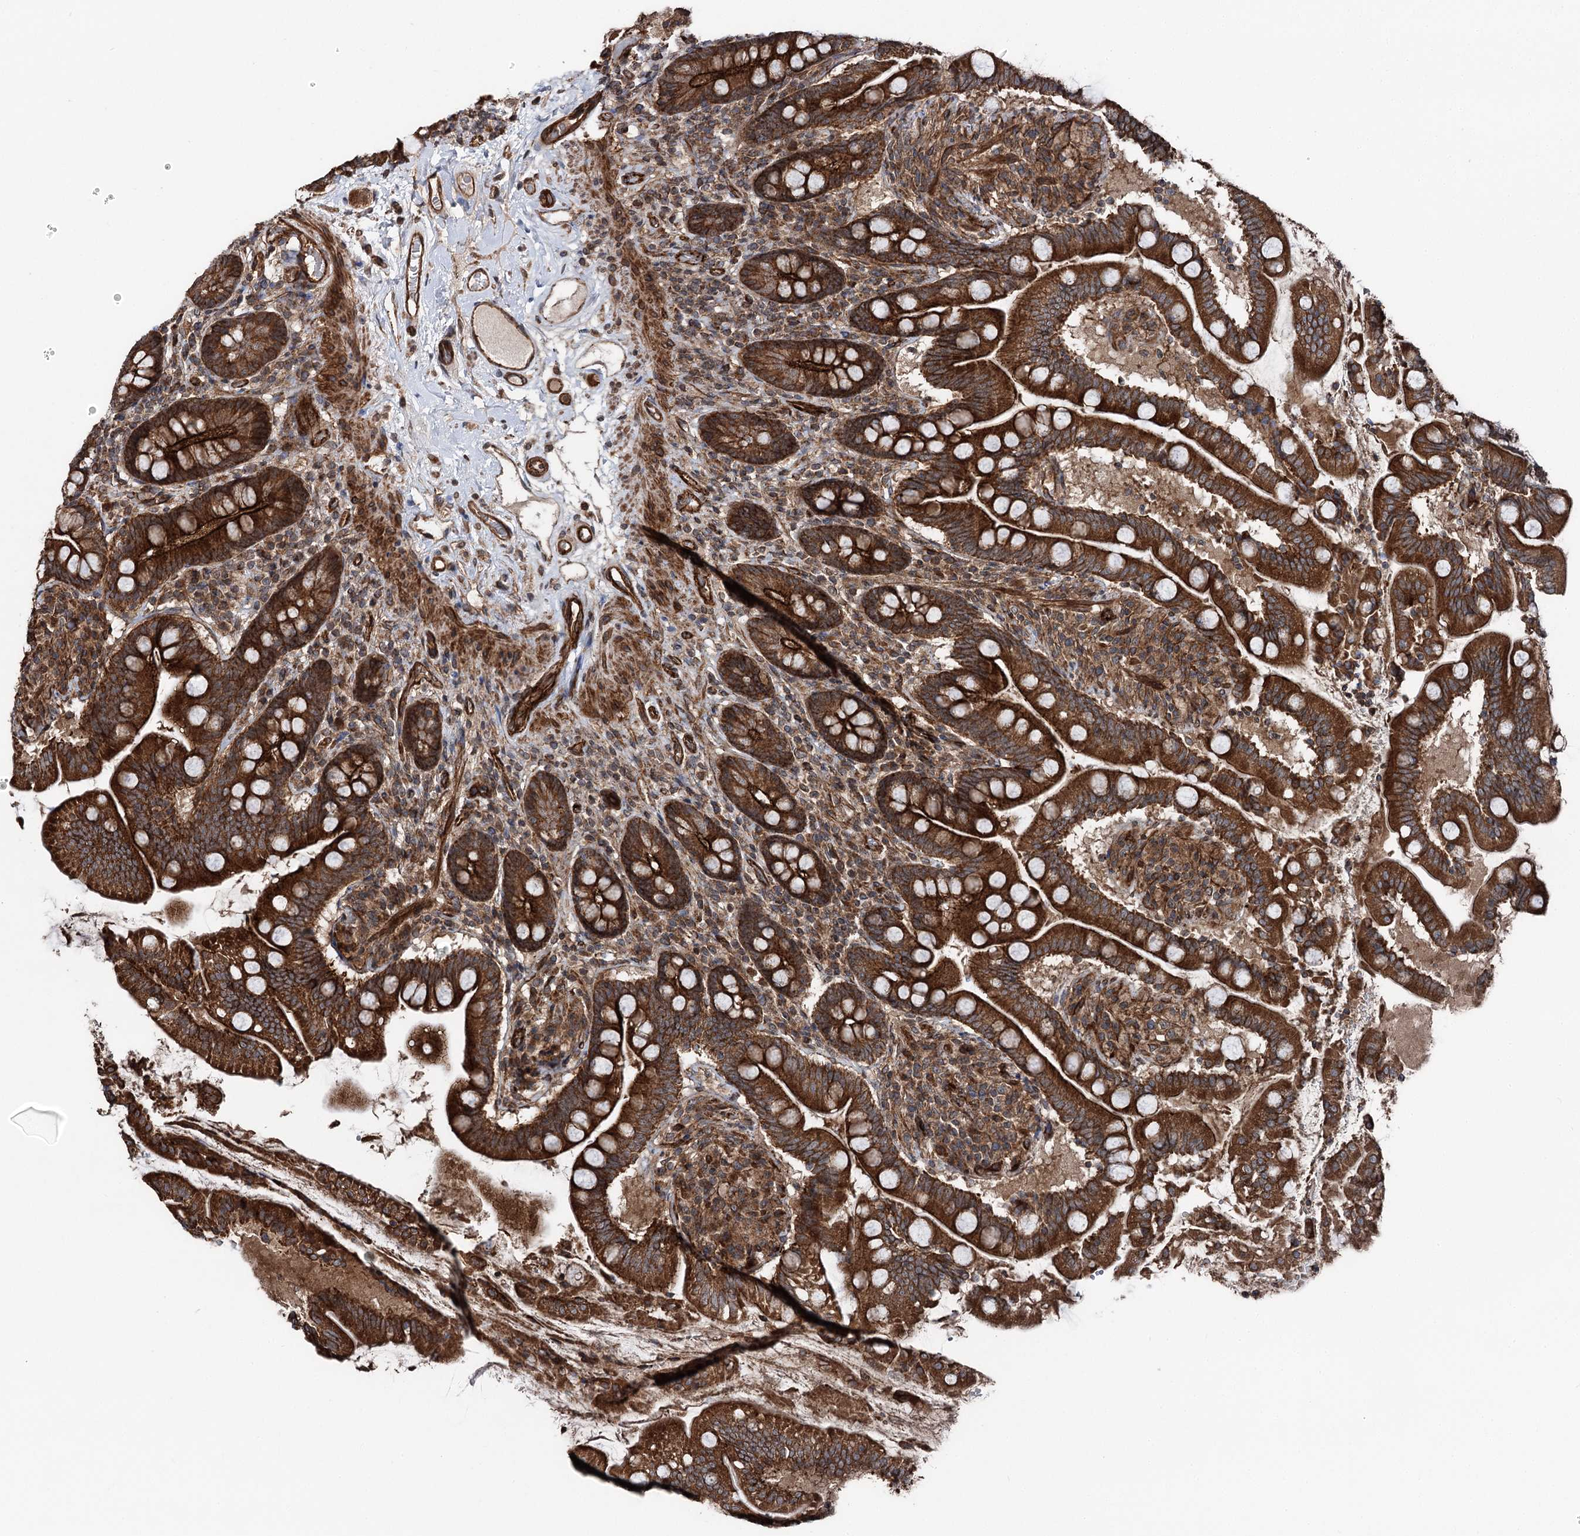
{"staining": {"intensity": "strong", "quantity": ">75%", "location": "cytoplasmic/membranous"}, "tissue": "small intestine", "cell_type": "Glandular cells", "image_type": "normal", "snomed": [{"axis": "morphology", "description": "Normal tissue, NOS"}, {"axis": "topography", "description": "Small intestine"}], "caption": "Immunohistochemistry (IHC) of normal human small intestine displays high levels of strong cytoplasmic/membranous staining in about >75% of glandular cells. (DAB (3,3'-diaminobenzidine) IHC, brown staining for protein, blue staining for nuclei).", "gene": "ITFG2", "patient": {"sex": "female", "age": 64}}